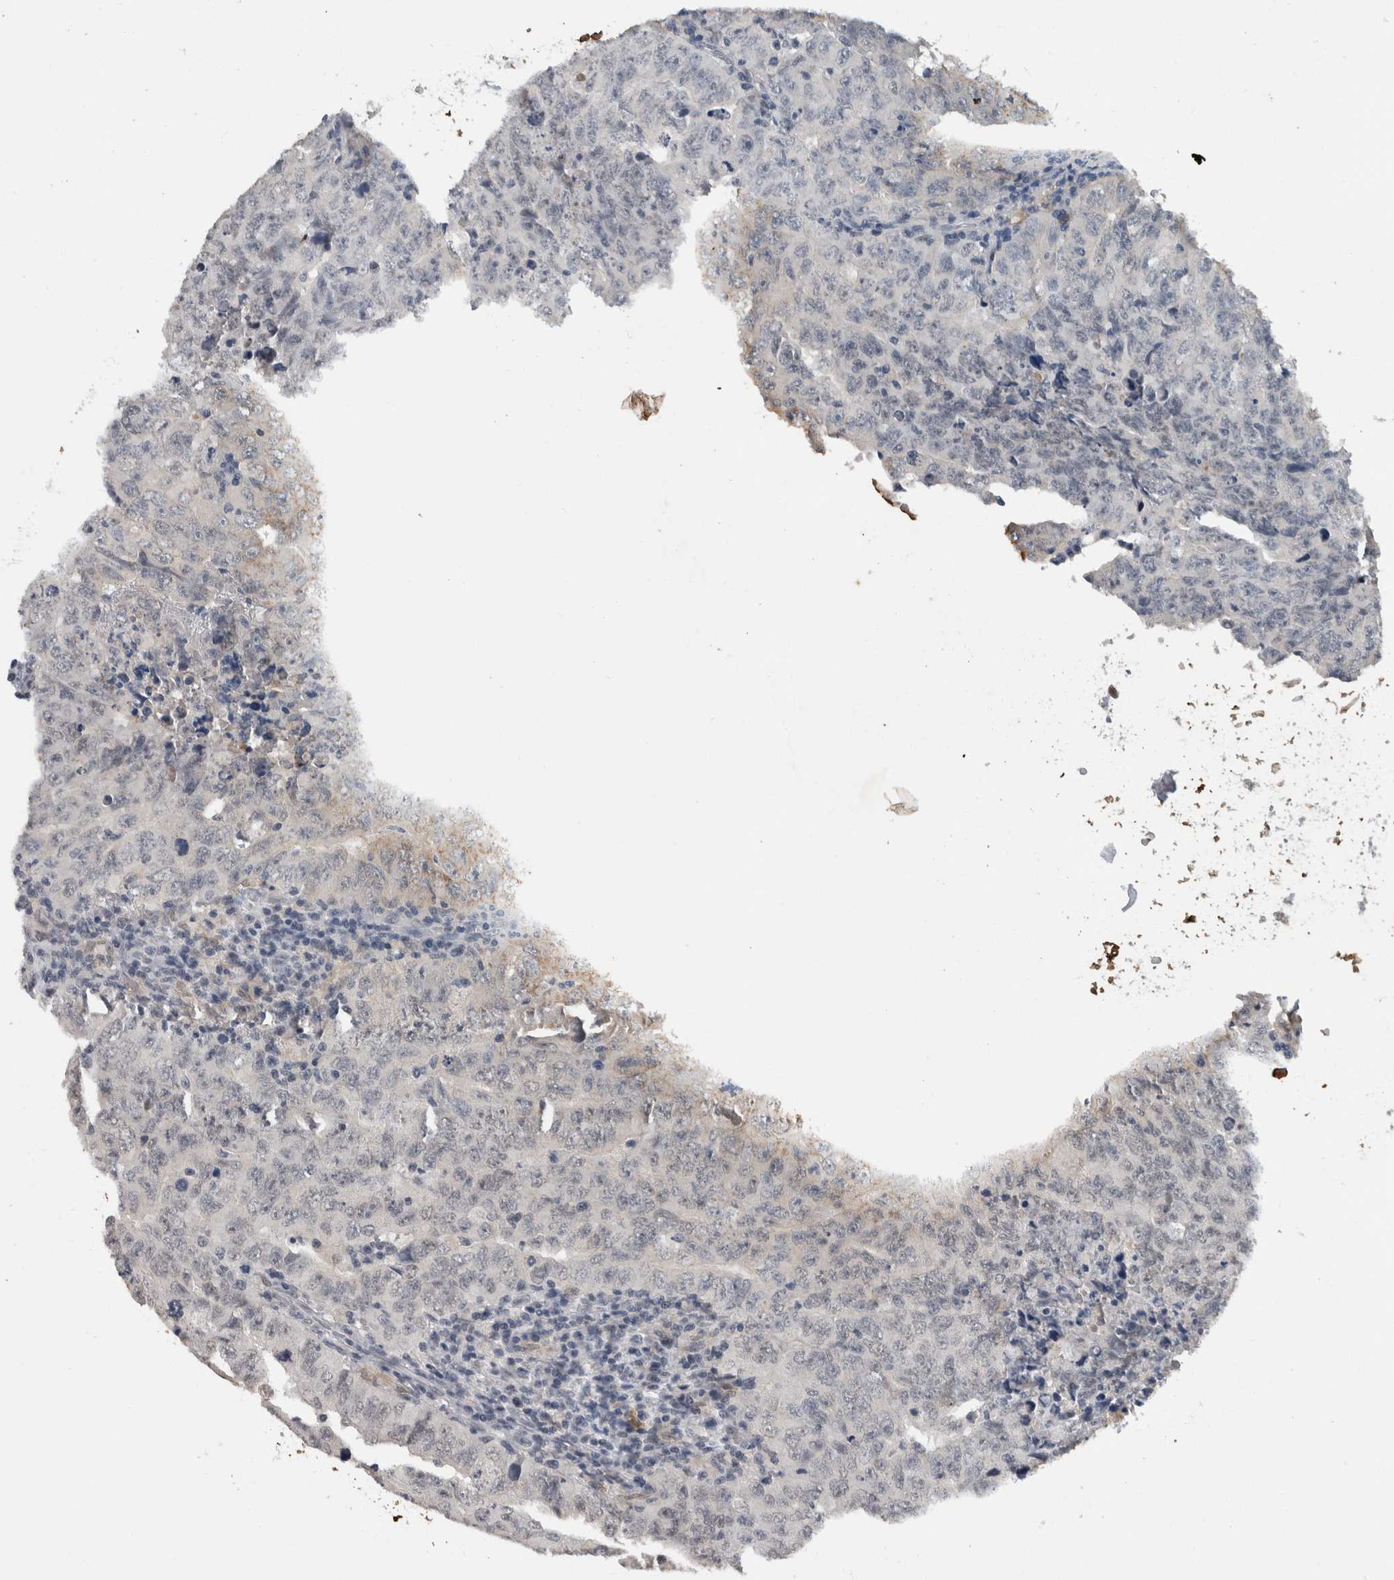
{"staining": {"intensity": "weak", "quantity": "<25%", "location": "nuclear"}, "tissue": "testis cancer", "cell_type": "Tumor cells", "image_type": "cancer", "snomed": [{"axis": "morphology", "description": "Carcinoma, Embryonal, NOS"}, {"axis": "topography", "description": "Testis"}], "caption": "The immunohistochemistry (IHC) photomicrograph has no significant expression in tumor cells of testis embryonal carcinoma tissue.", "gene": "PRXL2A", "patient": {"sex": "male", "age": 26}}